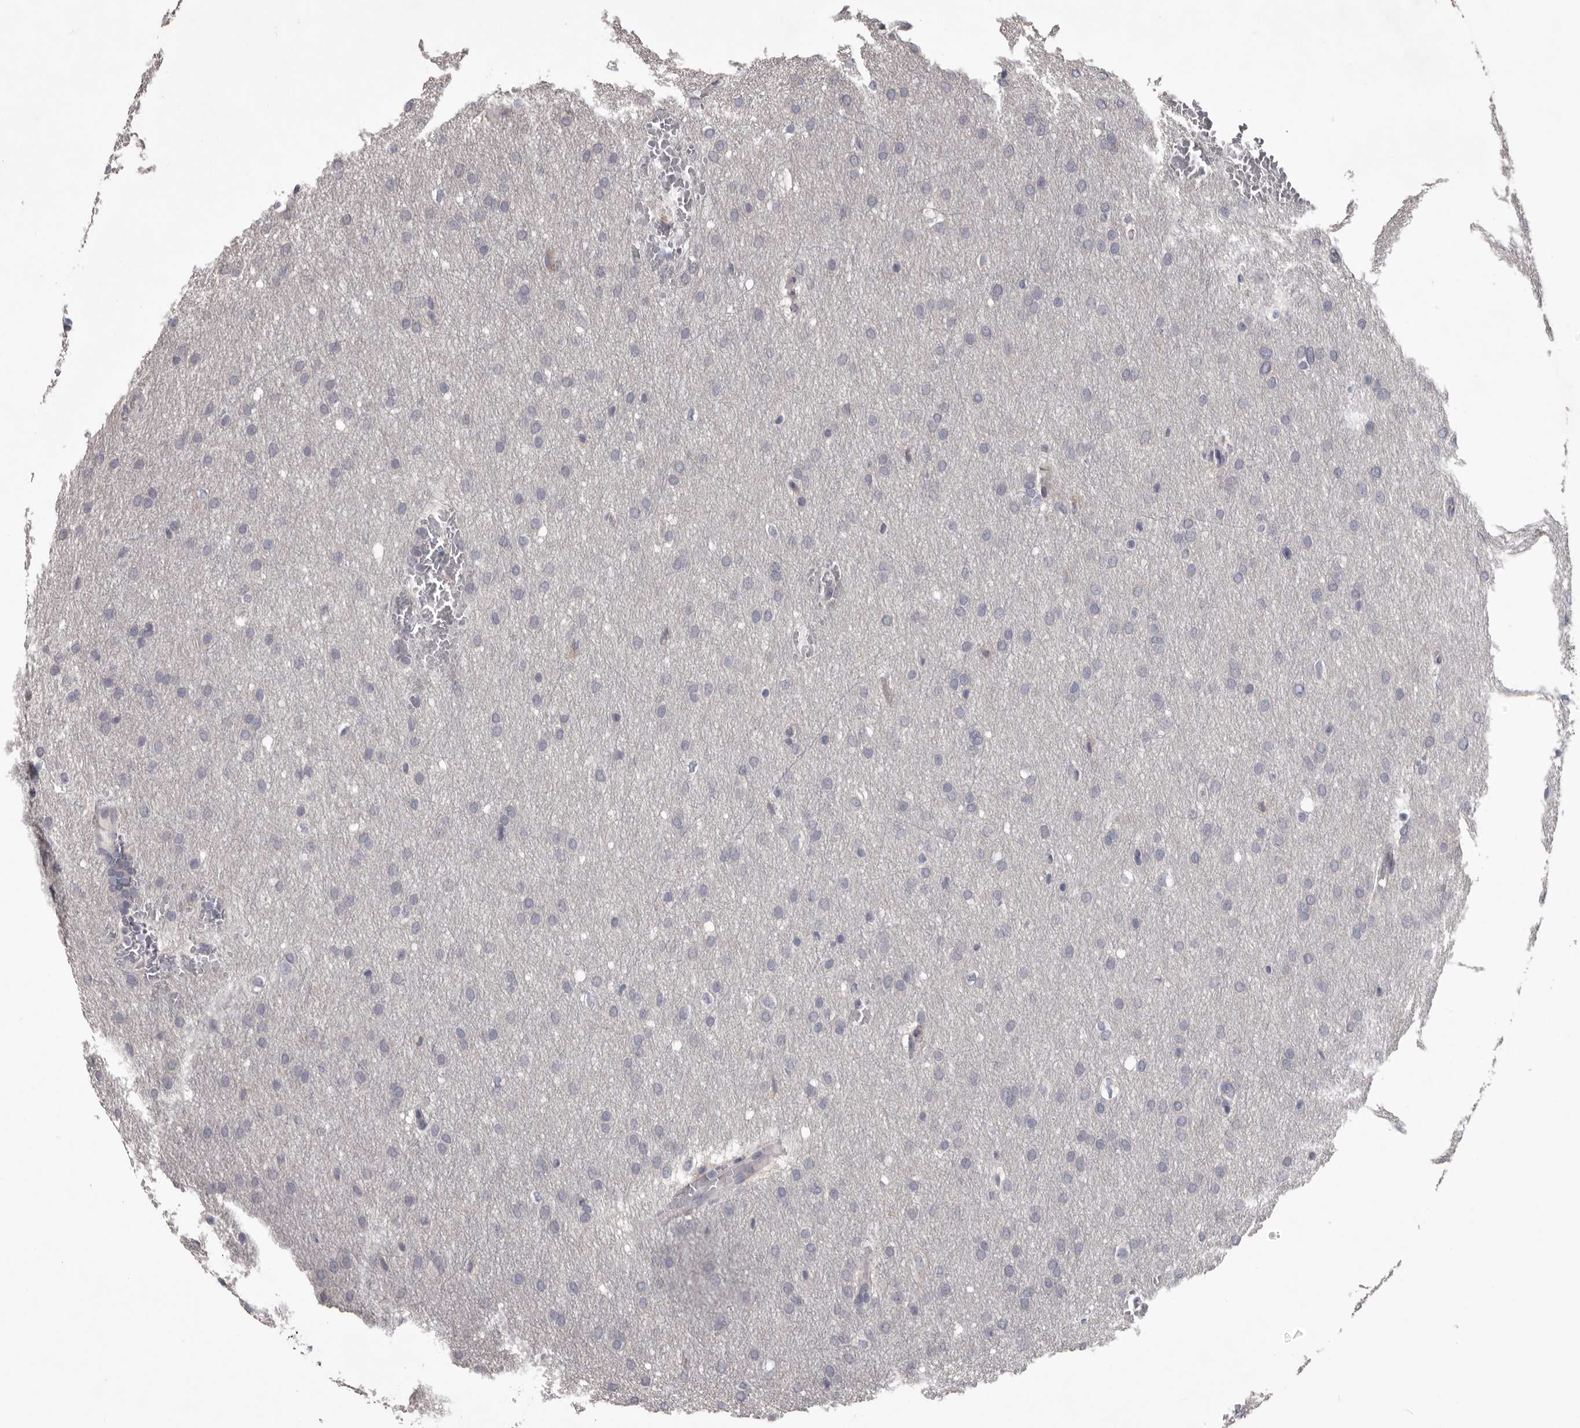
{"staining": {"intensity": "negative", "quantity": "none", "location": "none"}, "tissue": "glioma", "cell_type": "Tumor cells", "image_type": "cancer", "snomed": [{"axis": "morphology", "description": "Glioma, malignant, Low grade"}, {"axis": "topography", "description": "Brain"}], "caption": "Tumor cells show no significant protein staining in malignant low-grade glioma. (DAB (3,3'-diaminobenzidine) IHC with hematoxylin counter stain).", "gene": "LPAR6", "patient": {"sex": "female", "age": 37}}